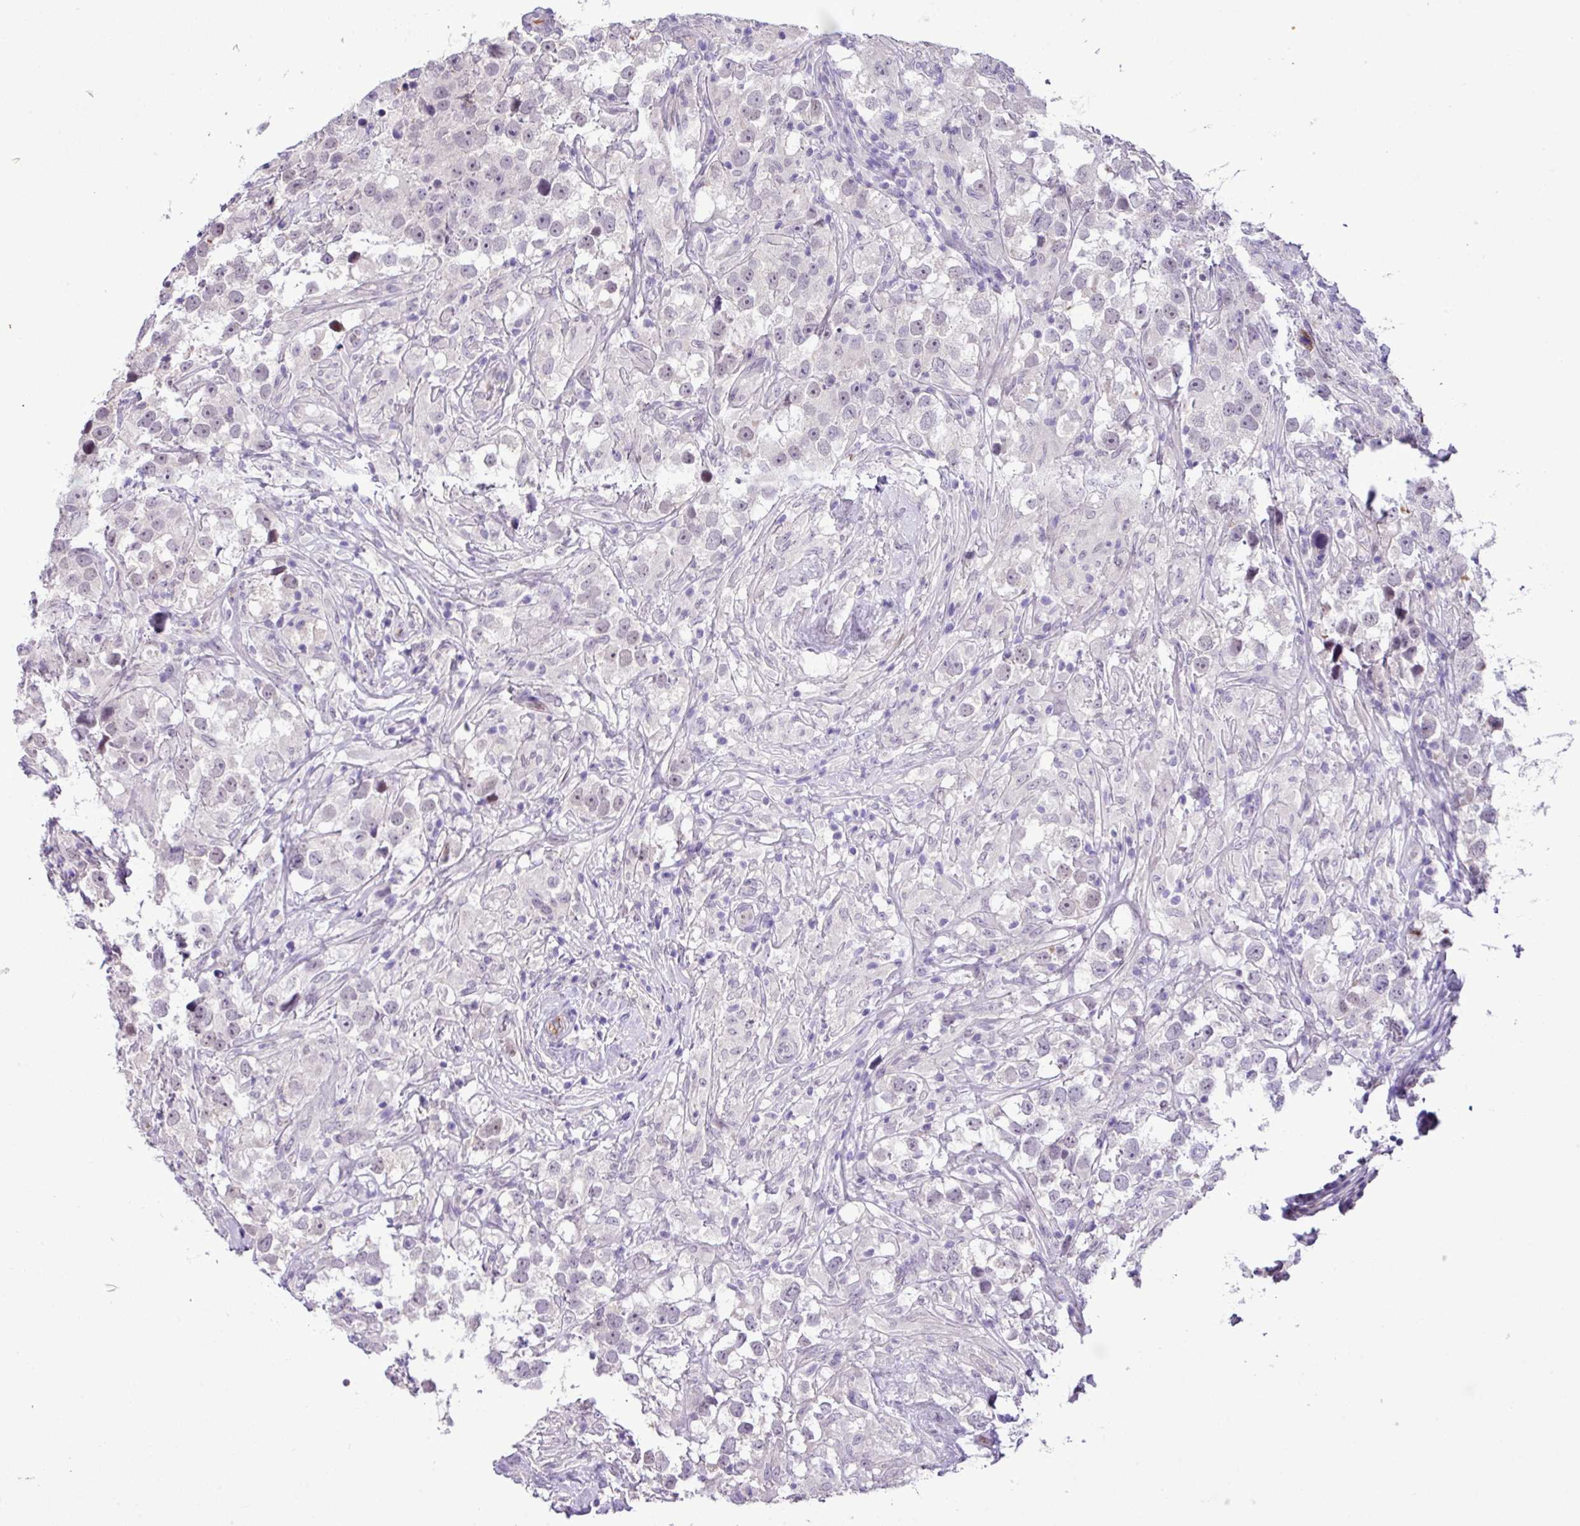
{"staining": {"intensity": "negative", "quantity": "none", "location": "none"}, "tissue": "testis cancer", "cell_type": "Tumor cells", "image_type": "cancer", "snomed": [{"axis": "morphology", "description": "Seminoma, NOS"}, {"axis": "topography", "description": "Testis"}], "caption": "Immunohistochemical staining of human testis seminoma reveals no significant staining in tumor cells.", "gene": "YLPM1", "patient": {"sex": "male", "age": 46}}